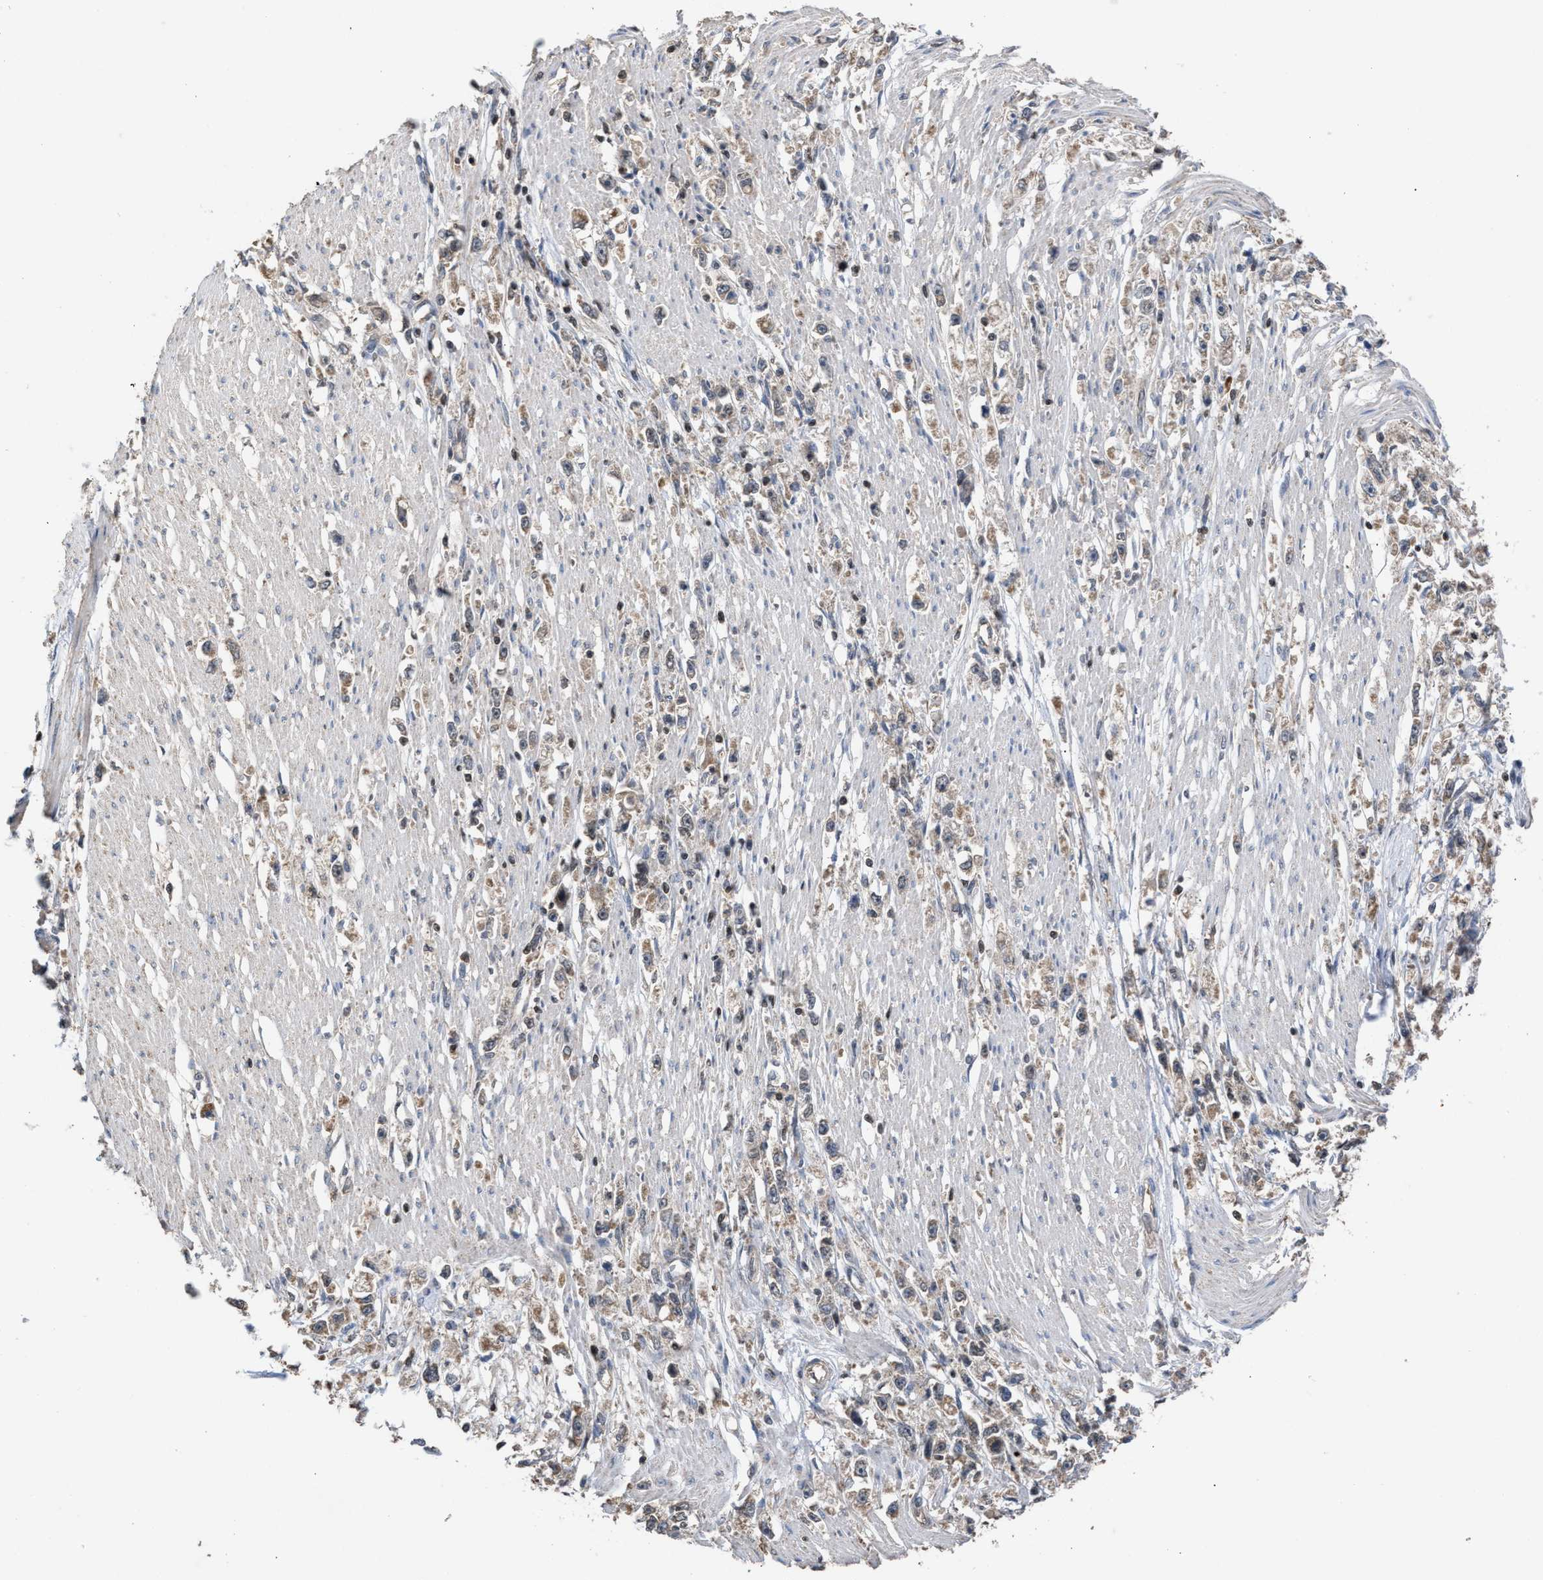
{"staining": {"intensity": "weak", "quantity": "25%-75%", "location": "cytoplasmic/membranous"}, "tissue": "stomach cancer", "cell_type": "Tumor cells", "image_type": "cancer", "snomed": [{"axis": "morphology", "description": "Adenocarcinoma, NOS"}, {"axis": "topography", "description": "Stomach"}], "caption": "Immunohistochemical staining of human adenocarcinoma (stomach) reveals low levels of weak cytoplasmic/membranous protein positivity in approximately 25%-75% of tumor cells. Using DAB (3,3'-diaminobenzidine) (brown) and hematoxylin (blue) stains, captured at high magnification using brightfield microscopy.", "gene": "C9orf78", "patient": {"sex": "female", "age": 59}}